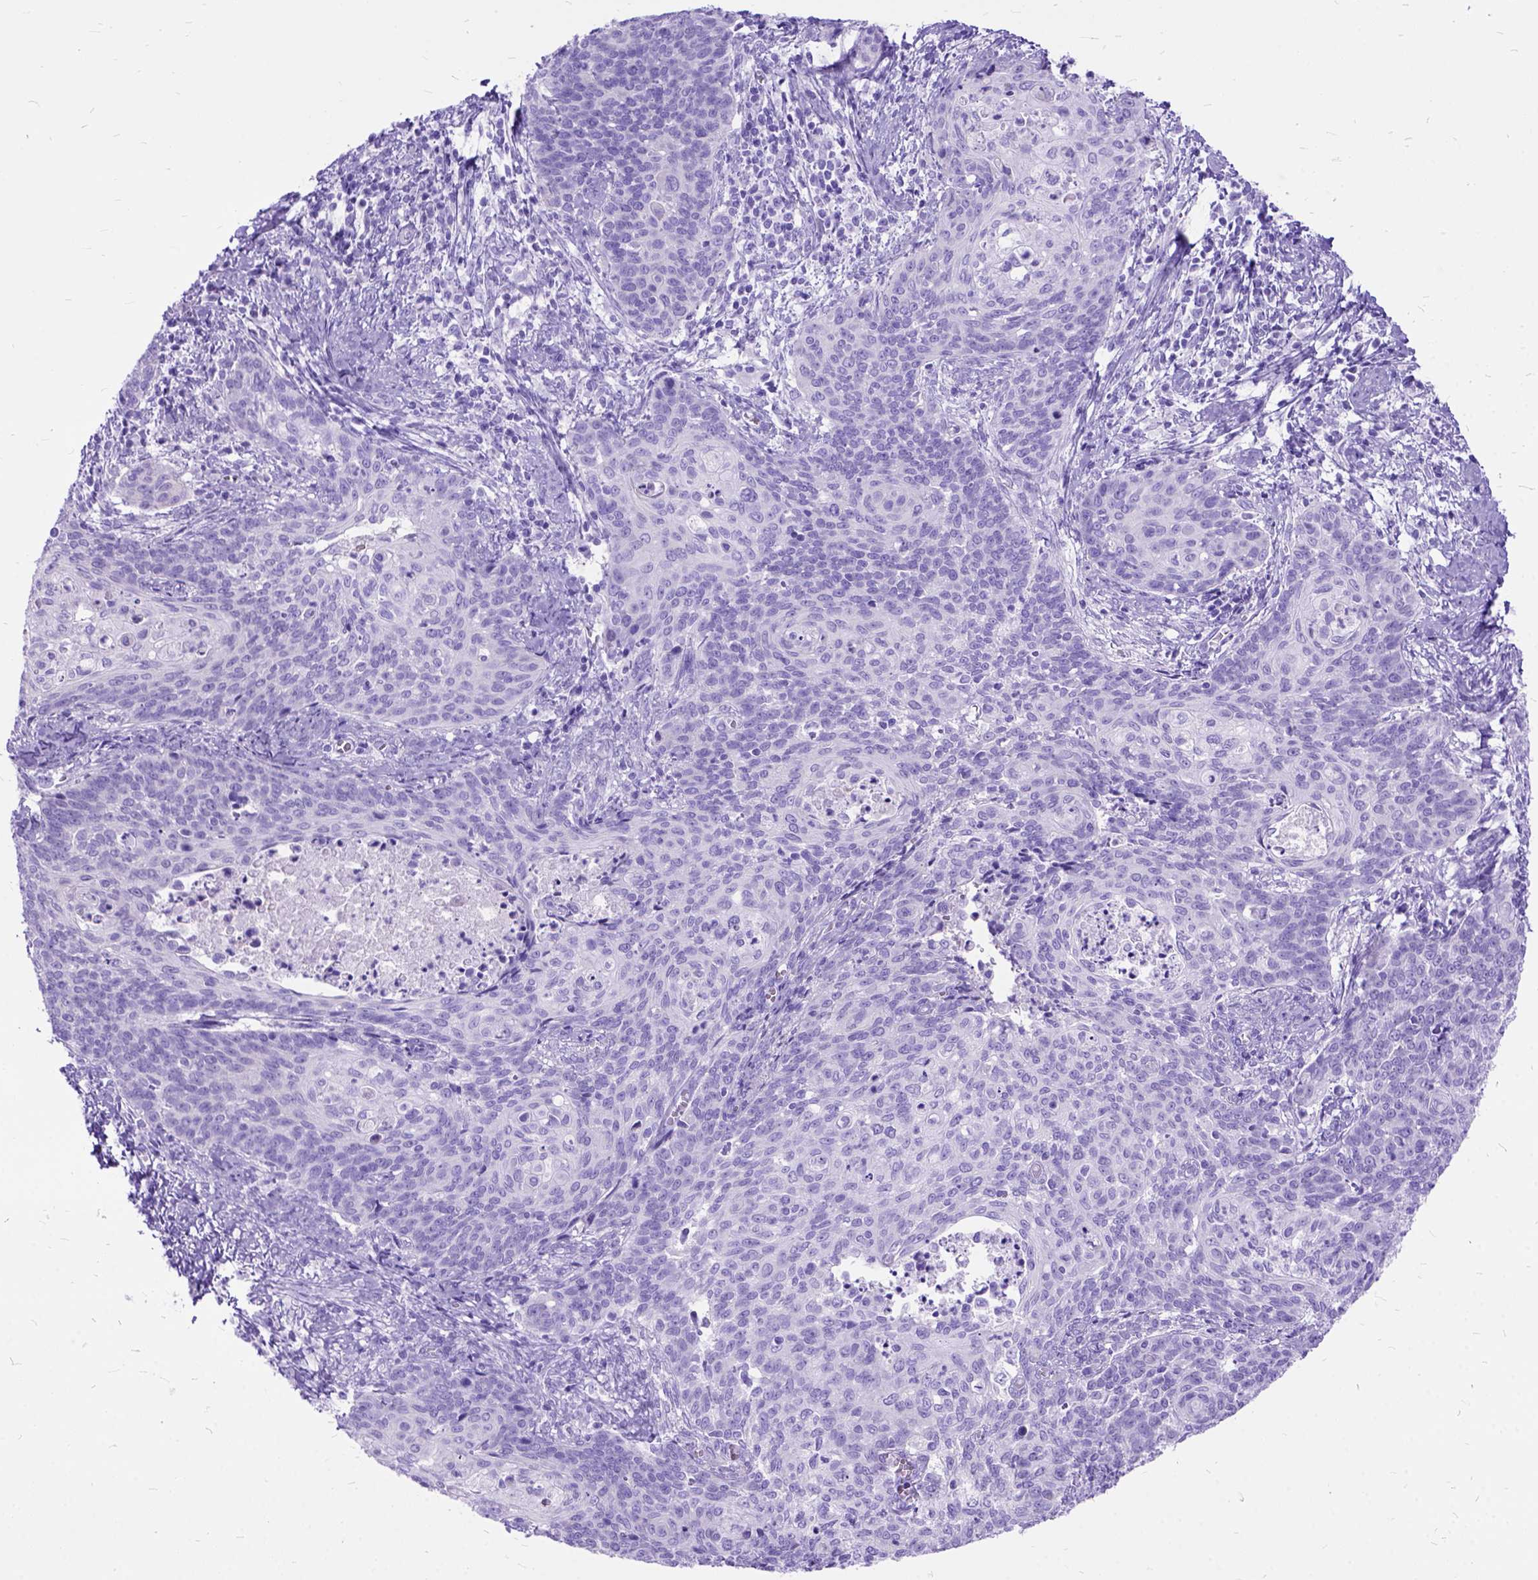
{"staining": {"intensity": "negative", "quantity": "none", "location": "none"}, "tissue": "cervical cancer", "cell_type": "Tumor cells", "image_type": "cancer", "snomed": [{"axis": "morphology", "description": "Normal tissue, NOS"}, {"axis": "morphology", "description": "Squamous cell carcinoma, NOS"}, {"axis": "topography", "description": "Cervix"}], "caption": "Photomicrograph shows no significant protein expression in tumor cells of cervical cancer. (Stains: DAB immunohistochemistry (IHC) with hematoxylin counter stain, Microscopy: brightfield microscopy at high magnification).", "gene": "DNAH2", "patient": {"sex": "female", "age": 39}}